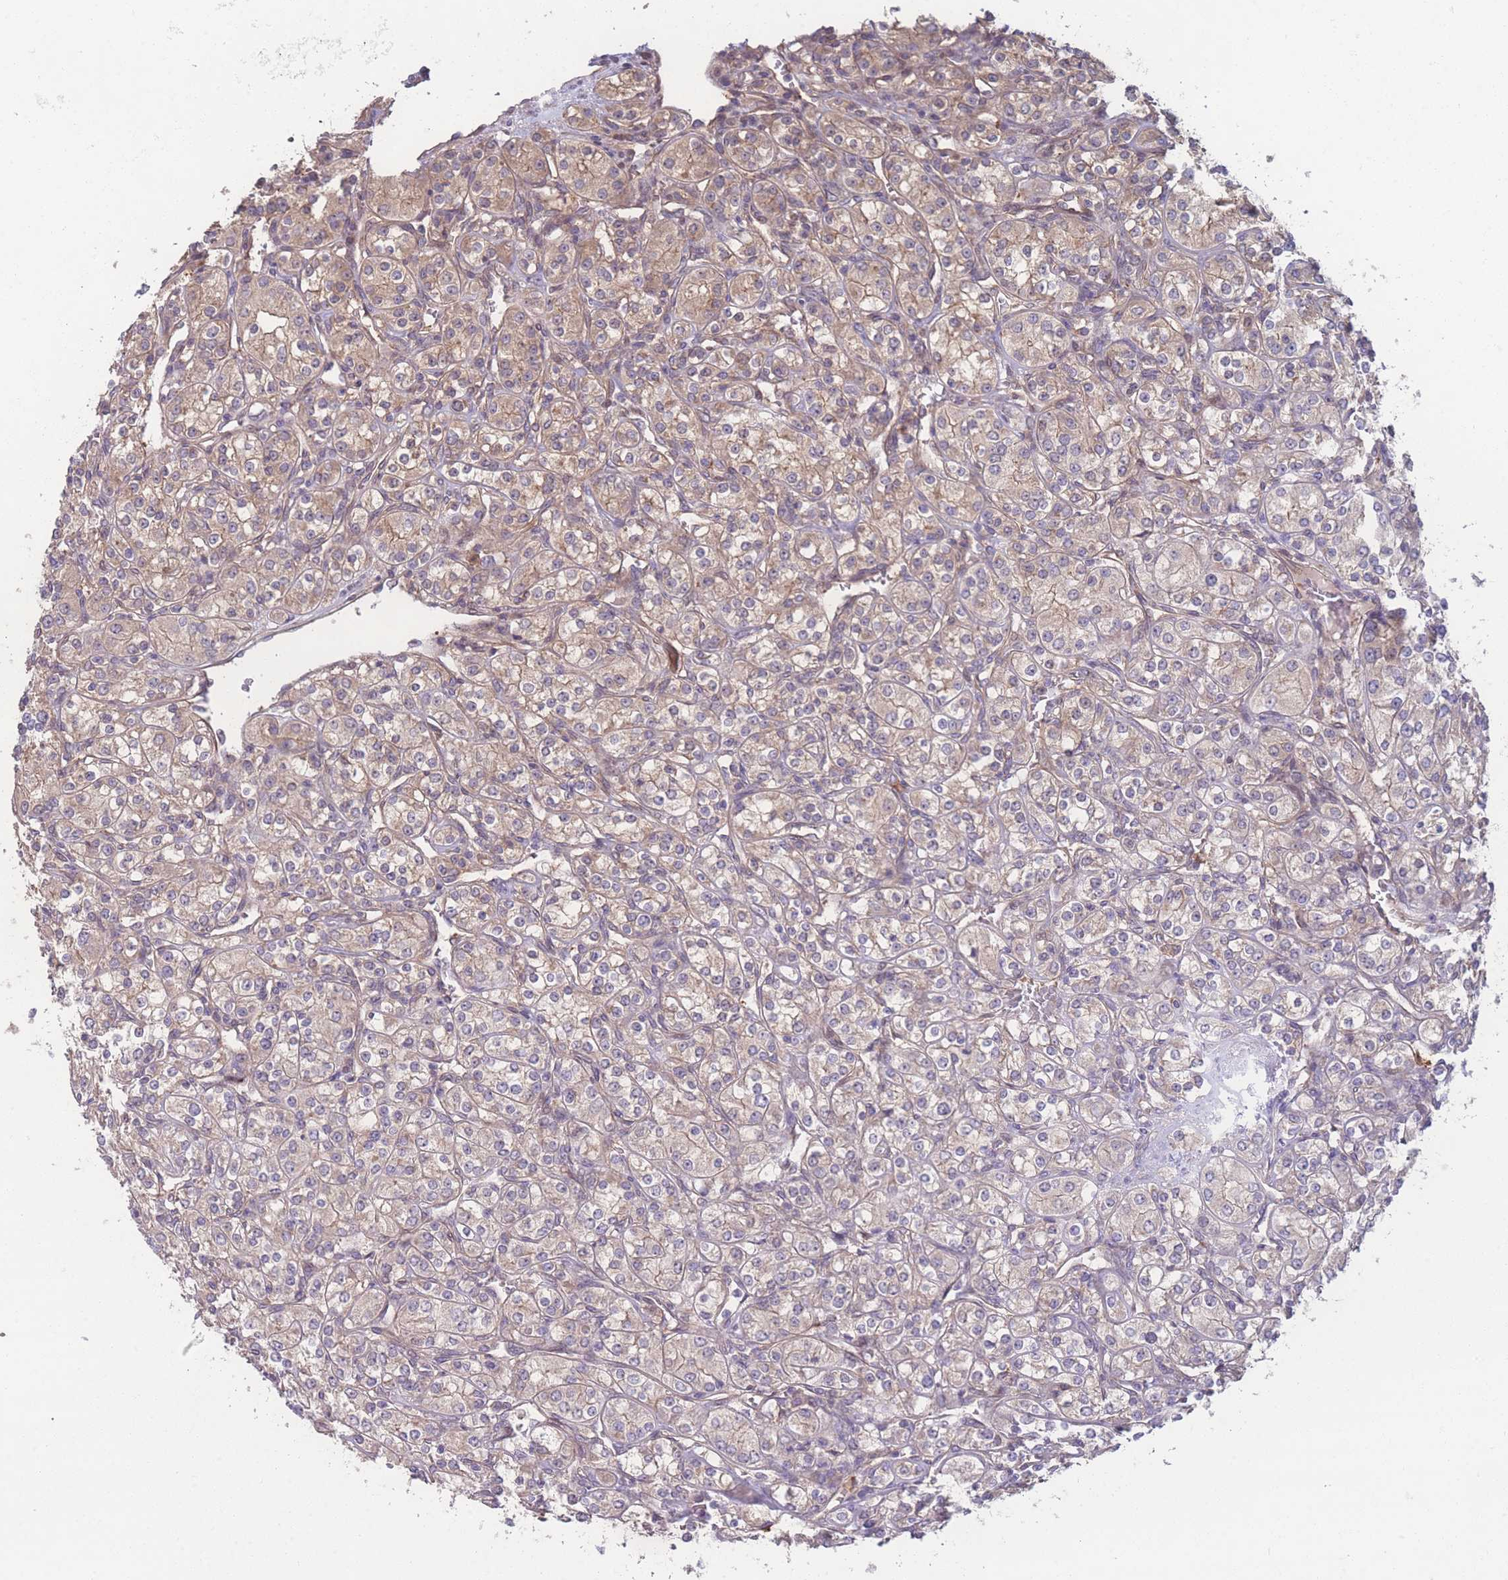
{"staining": {"intensity": "weak", "quantity": "25%-75%", "location": "cytoplasmic/membranous"}, "tissue": "renal cancer", "cell_type": "Tumor cells", "image_type": "cancer", "snomed": [{"axis": "morphology", "description": "Adenocarcinoma, NOS"}, {"axis": "topography", "description": "Kidney"}], "caption": "Brown immunohistochemical staining in human renal adenocarcinoma displays weak cytoplasmic/membranous staining in approximately 25%-75% of tumor cells.", "gene": "STEAP3", "patient": {"sex": "male", "age": 77}}